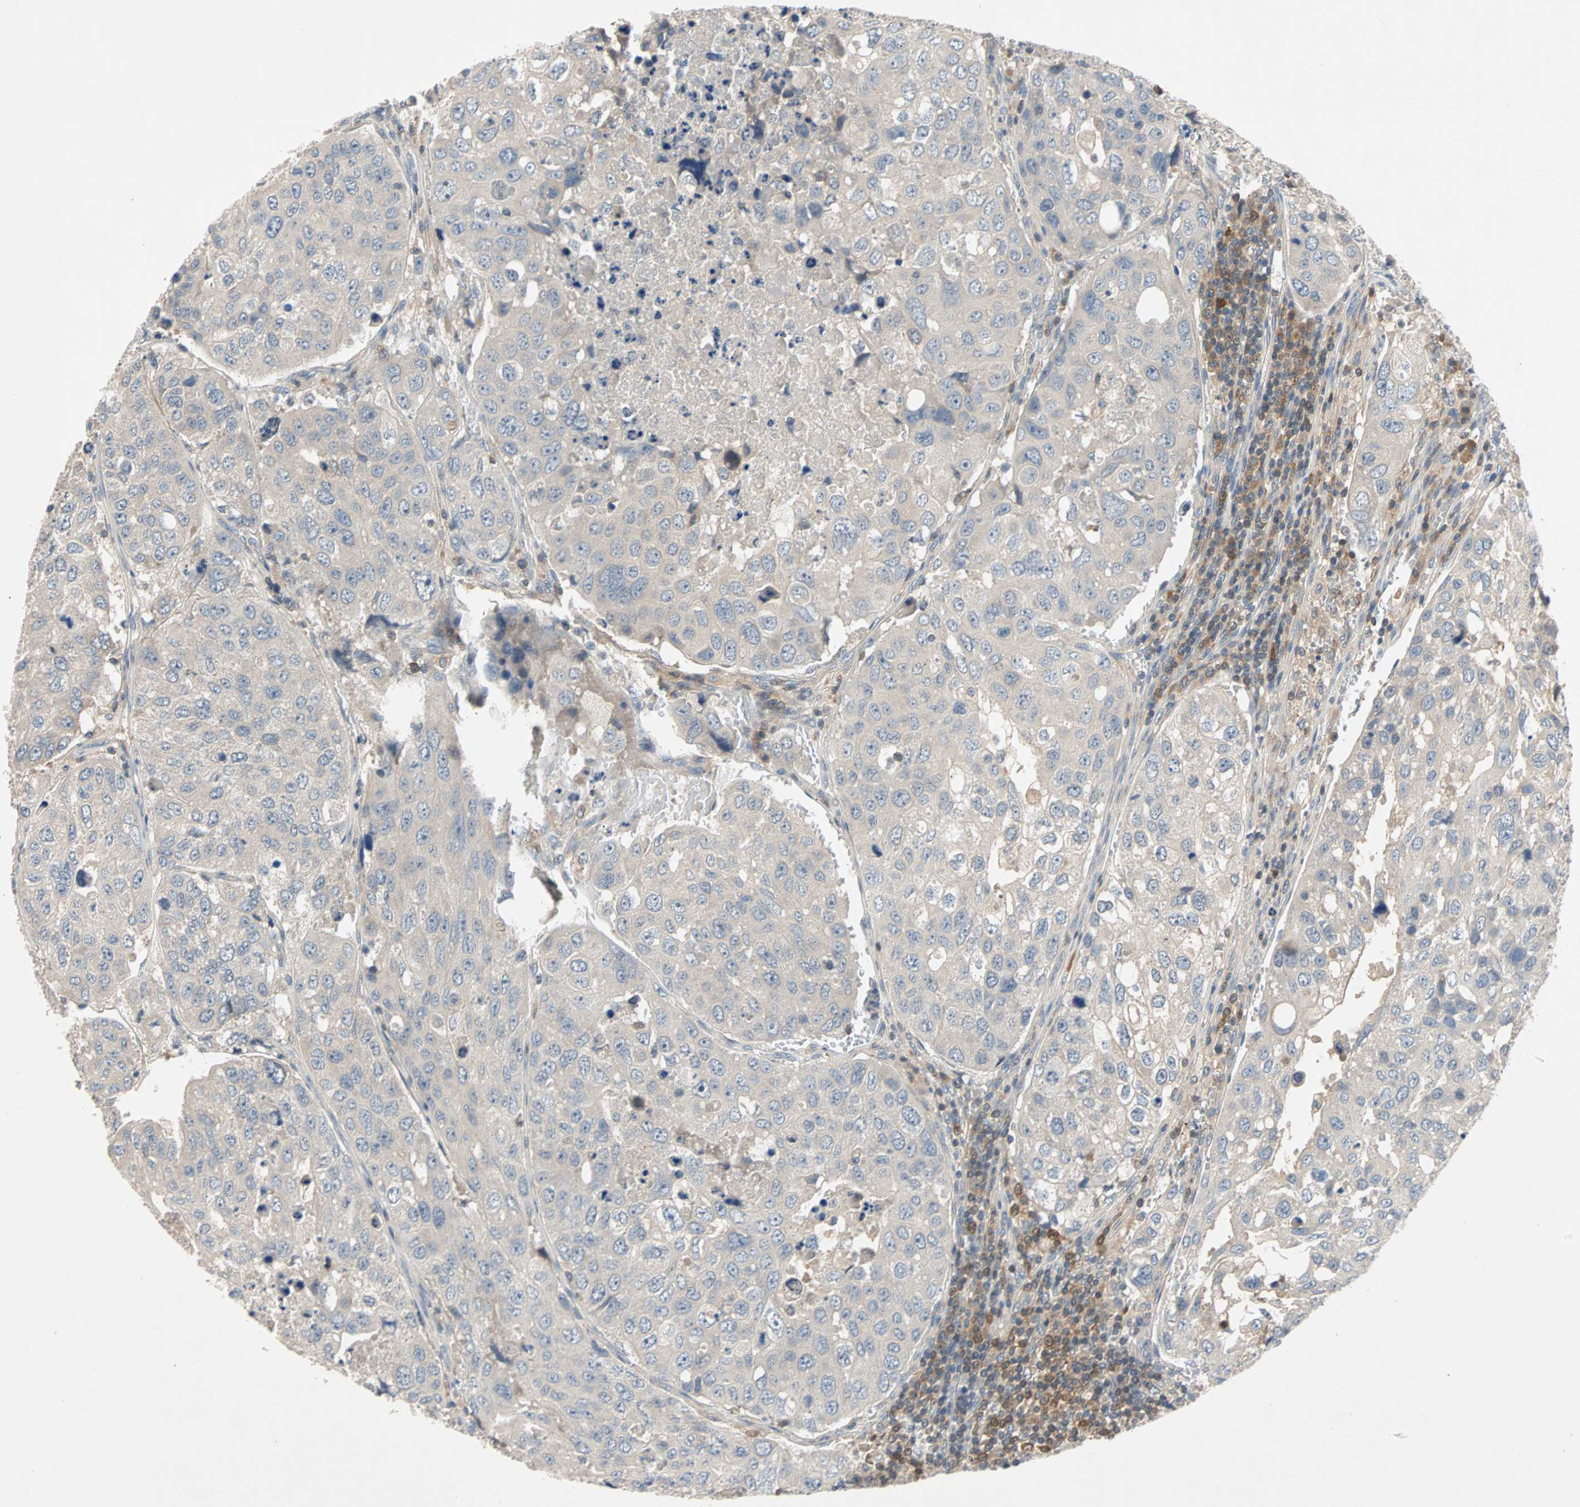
{"staining": {"intensity": "negative", "quantity": "none", "location": "none"}, "tissue": "urothelial cancer", "cell_type": "Tumor cells", "image_type": "cancer", "snomed": [{"axis": "morphology", "description": "Urothelial carcinoma, High grade"}, {"axis": "topography", "description": "Lymph node"}, {"axis": "topography", "description": "Urinary bladder"}], "caption": "Urothelial carcinoma (high-grade) was stained to show a protein in brown. There is no significant positivity in tumor cells.", "gene": "MAP4K1", "patient": {"sex": "male", "age": 51}}